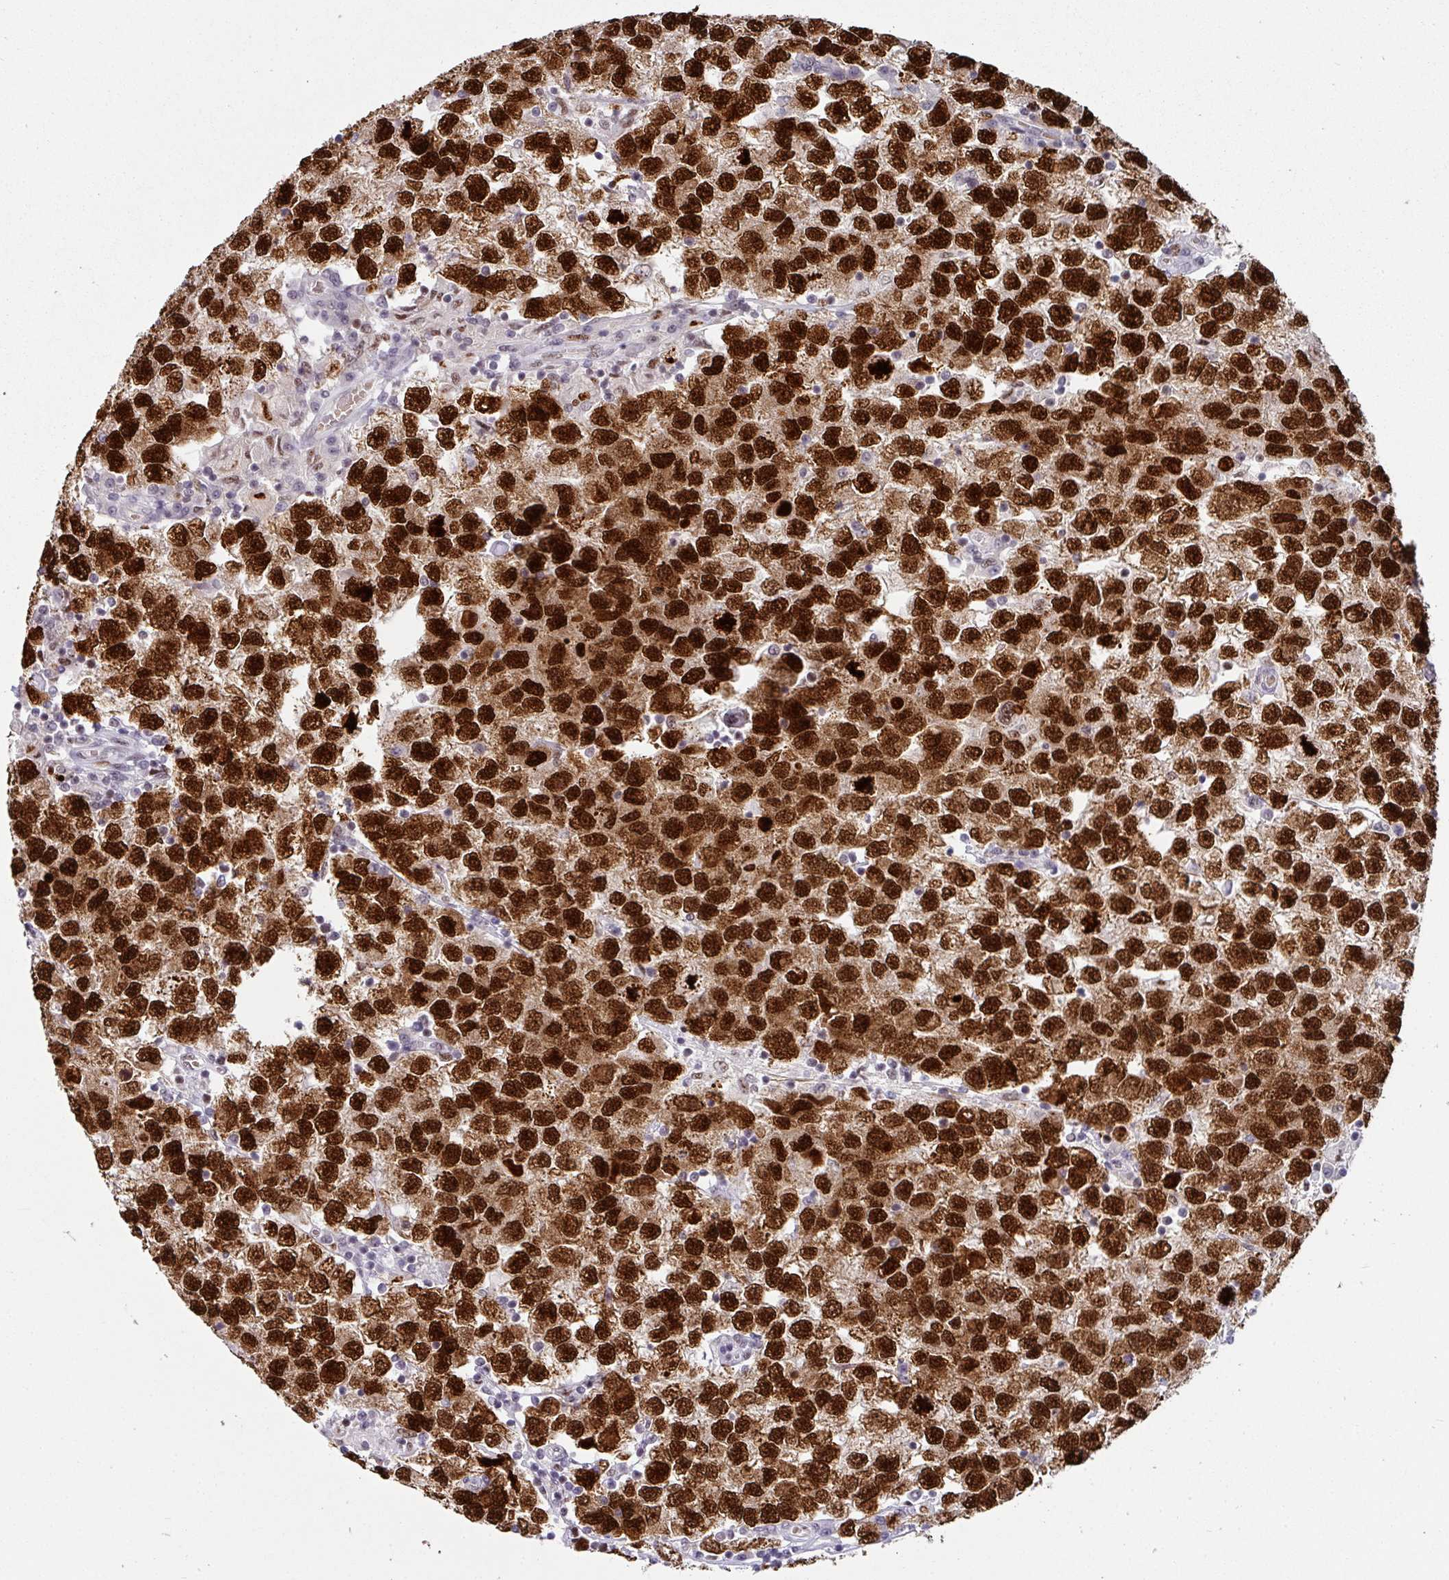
{"staining": {"intensity": "strong", "quantity": ">75%", "location": "nuclear"}, "tissue": "testis cancer", "cell_type": "Tumor cells", "image_type": "cancer", "snomed": [{"axis": "morphology", "description": "Seminoma, NOS"}, {"axis": "topography", "description": "Testis"}], "caption": "Strong nuclear protein expression is seen in about >75% of tumor cells in testis cancer.", "gene": "RAD50", "patient": {"sex": "male", "age": 26}}